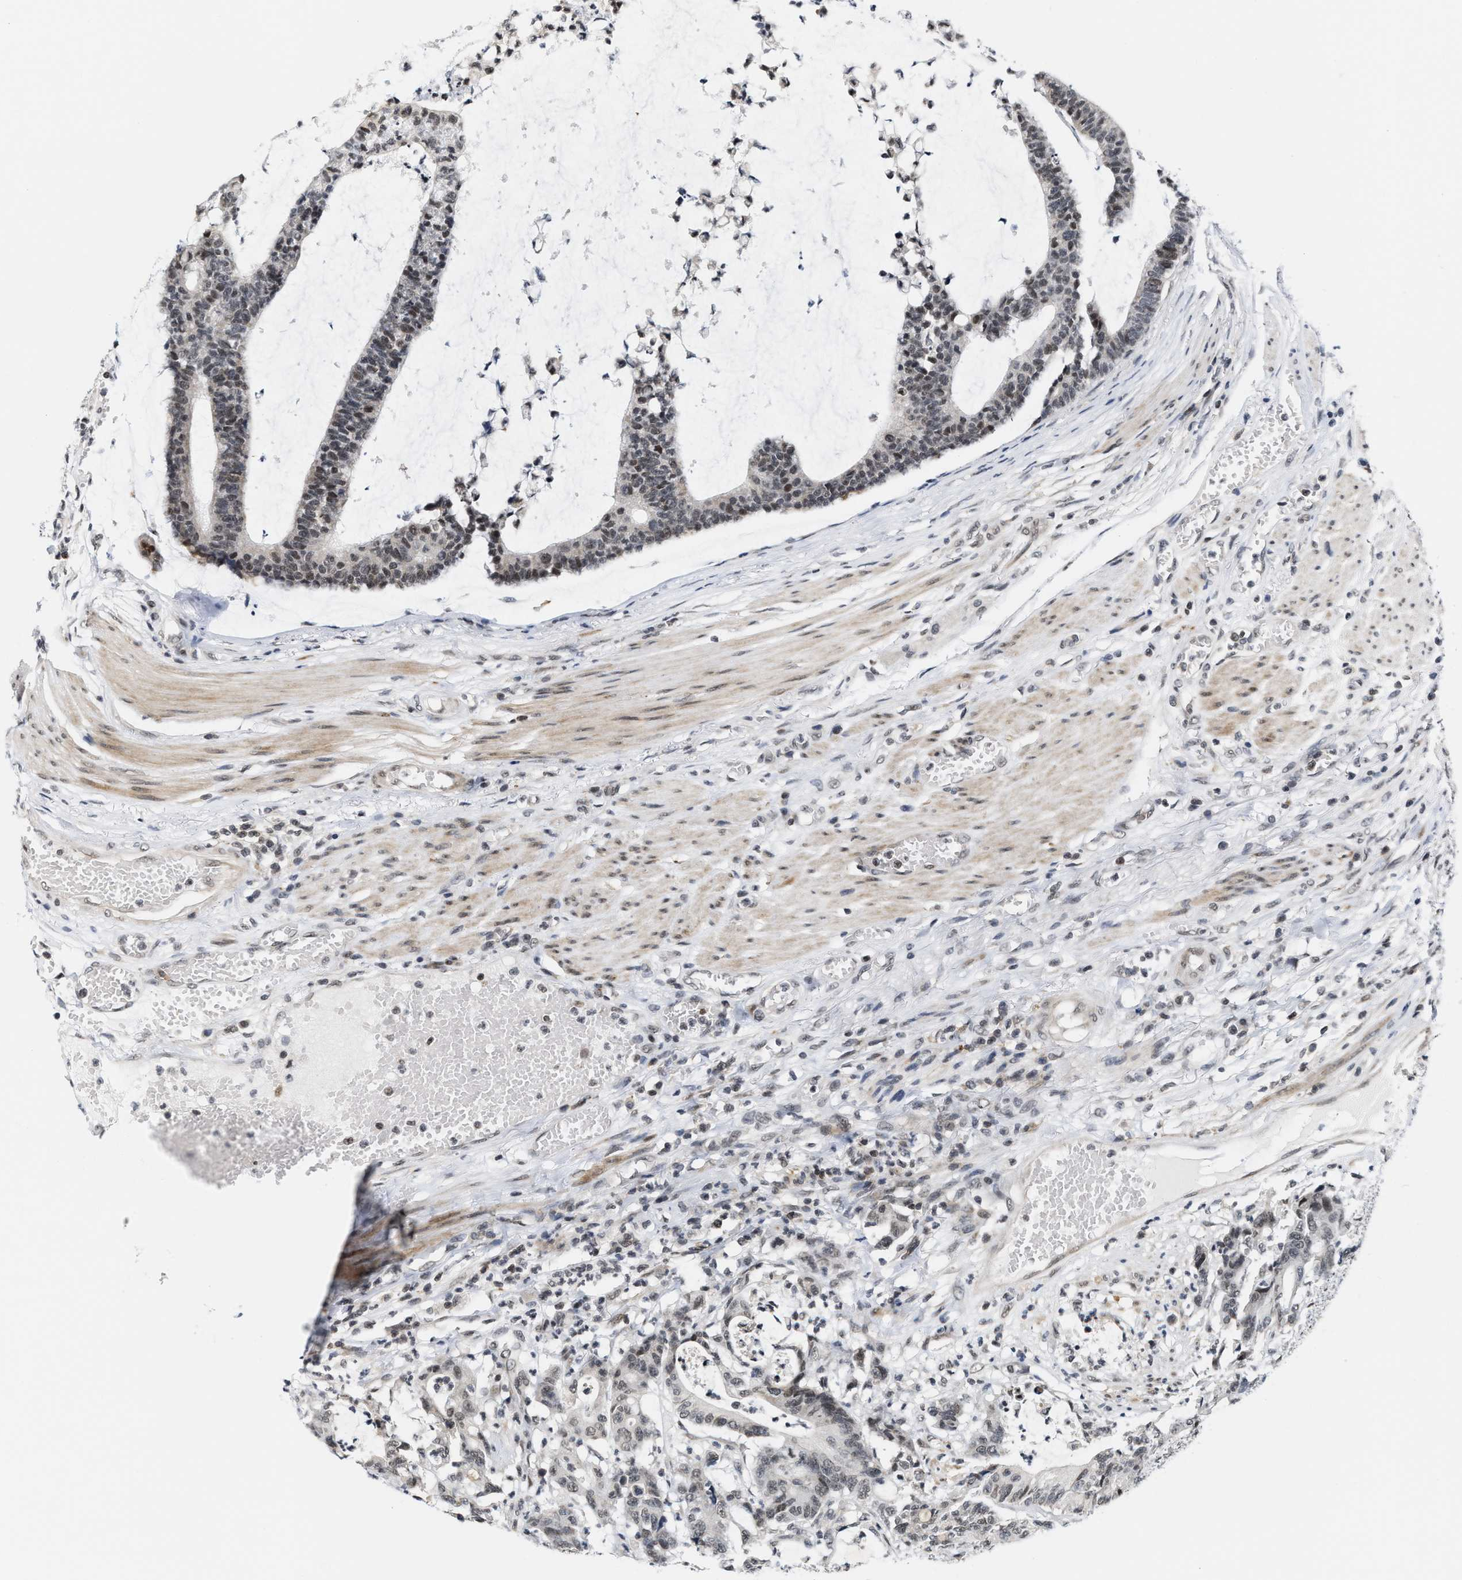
{"staining": {"intensity": "moderate", "quantity": ">75%", "location": "nuclear"}, "tissue": "colorectal cancer", "cell_type": "Tumor cells", "image_type": "cancer", "snomed": [{"axis": "morphology", "description": "Adenocarcinoma, NOS"}, {"axis": "topography", "description": "Colon"}], "caption": "The micrograph demonstrates staining of adenocarcinoma (colorectal), revealing moderate nuclear protein positivity (brown color) within tumor cells. The protein of interest is stained brown, and the nuclei are stained in blue (DAB (3,3'-diaminobenzidine) IHC with brightfield microscopy, high magnification).", "gene": "ANKRD6", "patient": {"sex": "female", "age": 84}}